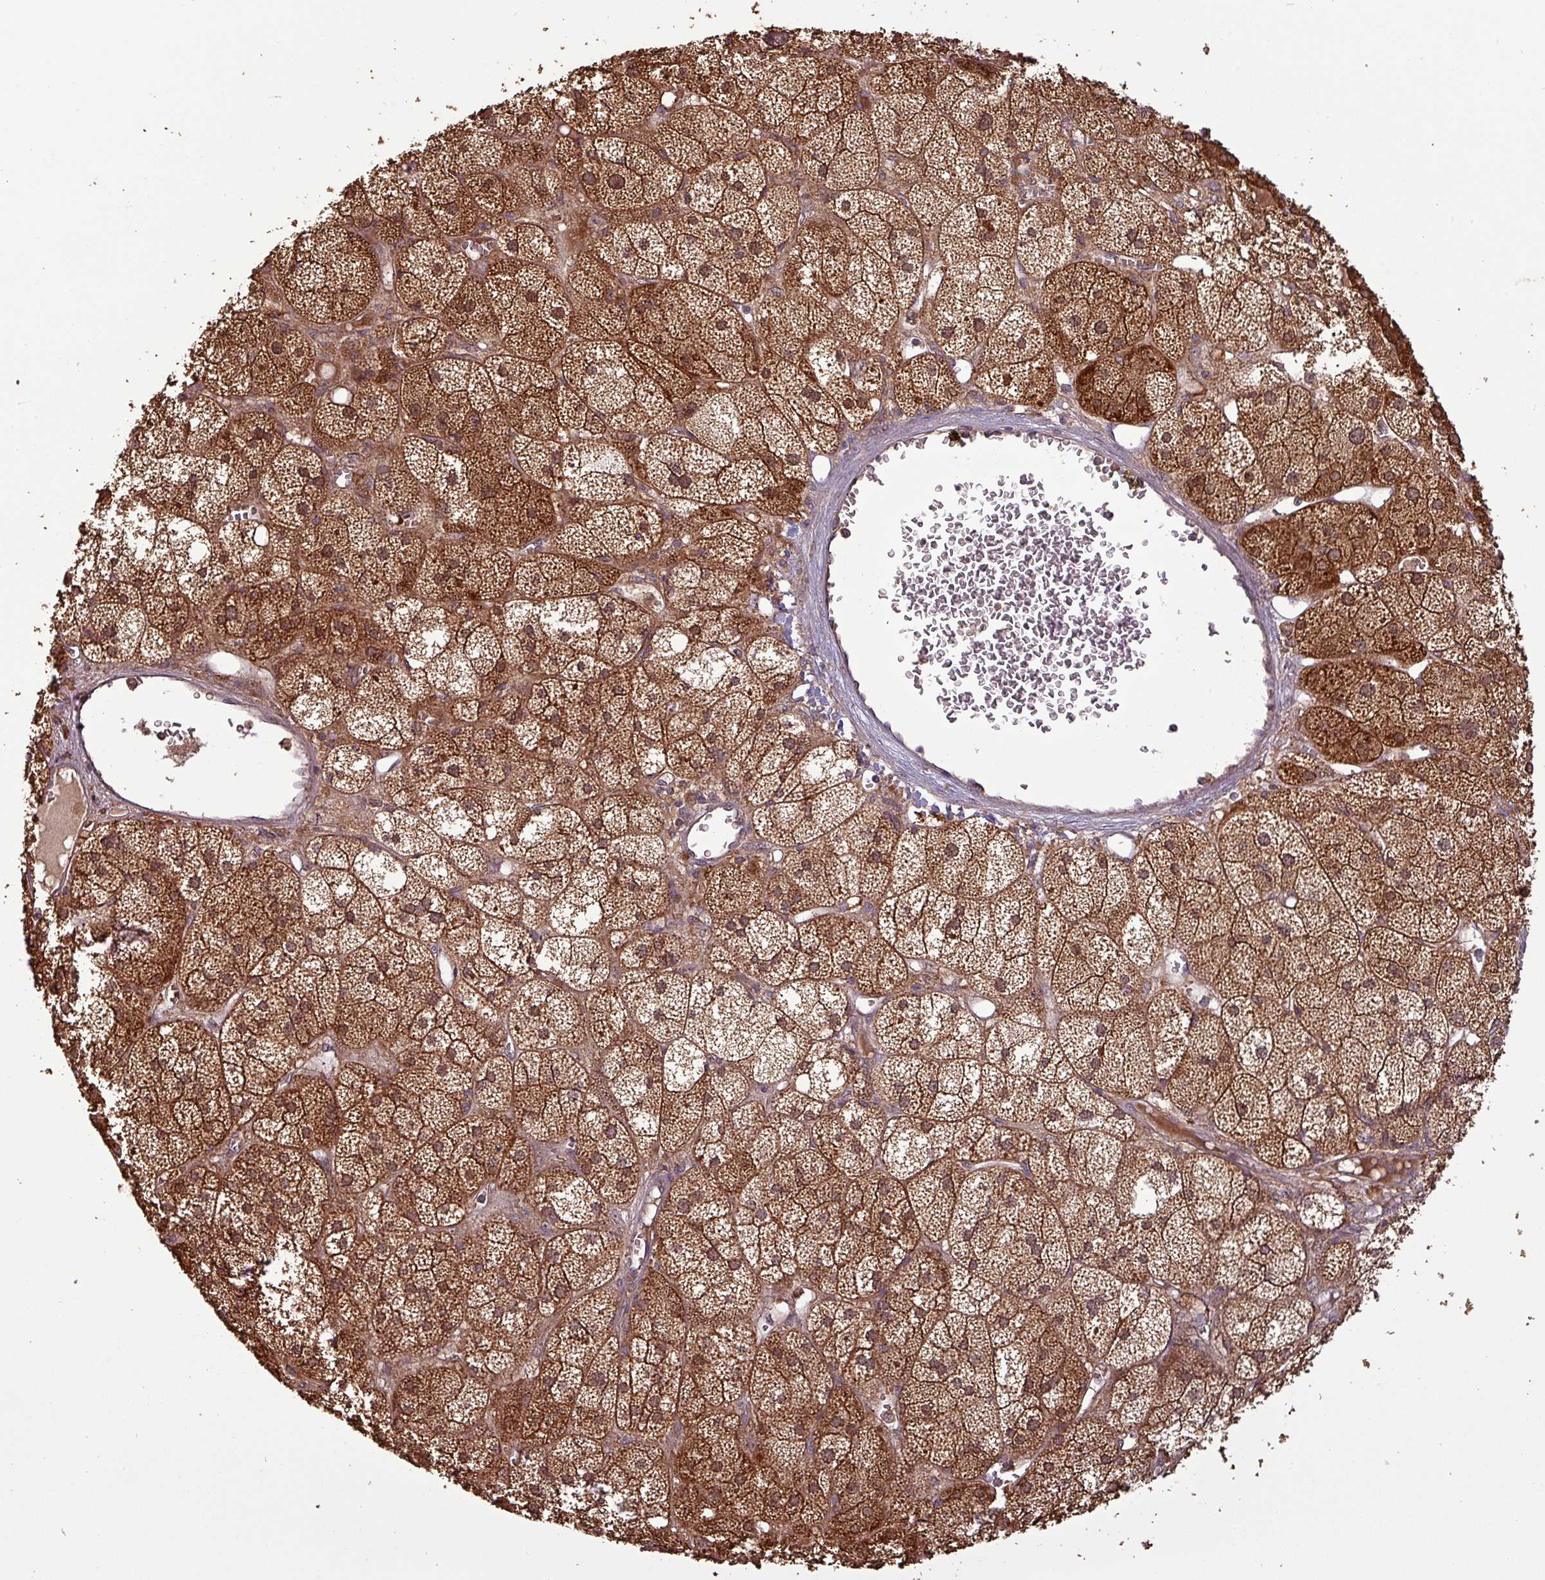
{"staining": {"intensity": "moderate", "quantity": ">75%", "location": "cytoplasmic/membranous,nuclear"}, "tissue": "adrenal gland", "cell_type": "Glandular cells", "image_type": "normal", "snomed": [{"axis": "morphology", "description": "Normal tissue, NOS"}, {"axis": "topography", "description": "Adrenal gland"}], "caption": "Immunohistochemistry (IHC) of unremarkable adrenal gland shows medium levels of moderate cytoplasmic/membranous,nuclear expression in approximately >75% of glandular cells.", "gene": "NT5C3A", "patient": {"sex": "female", "age": 61}}